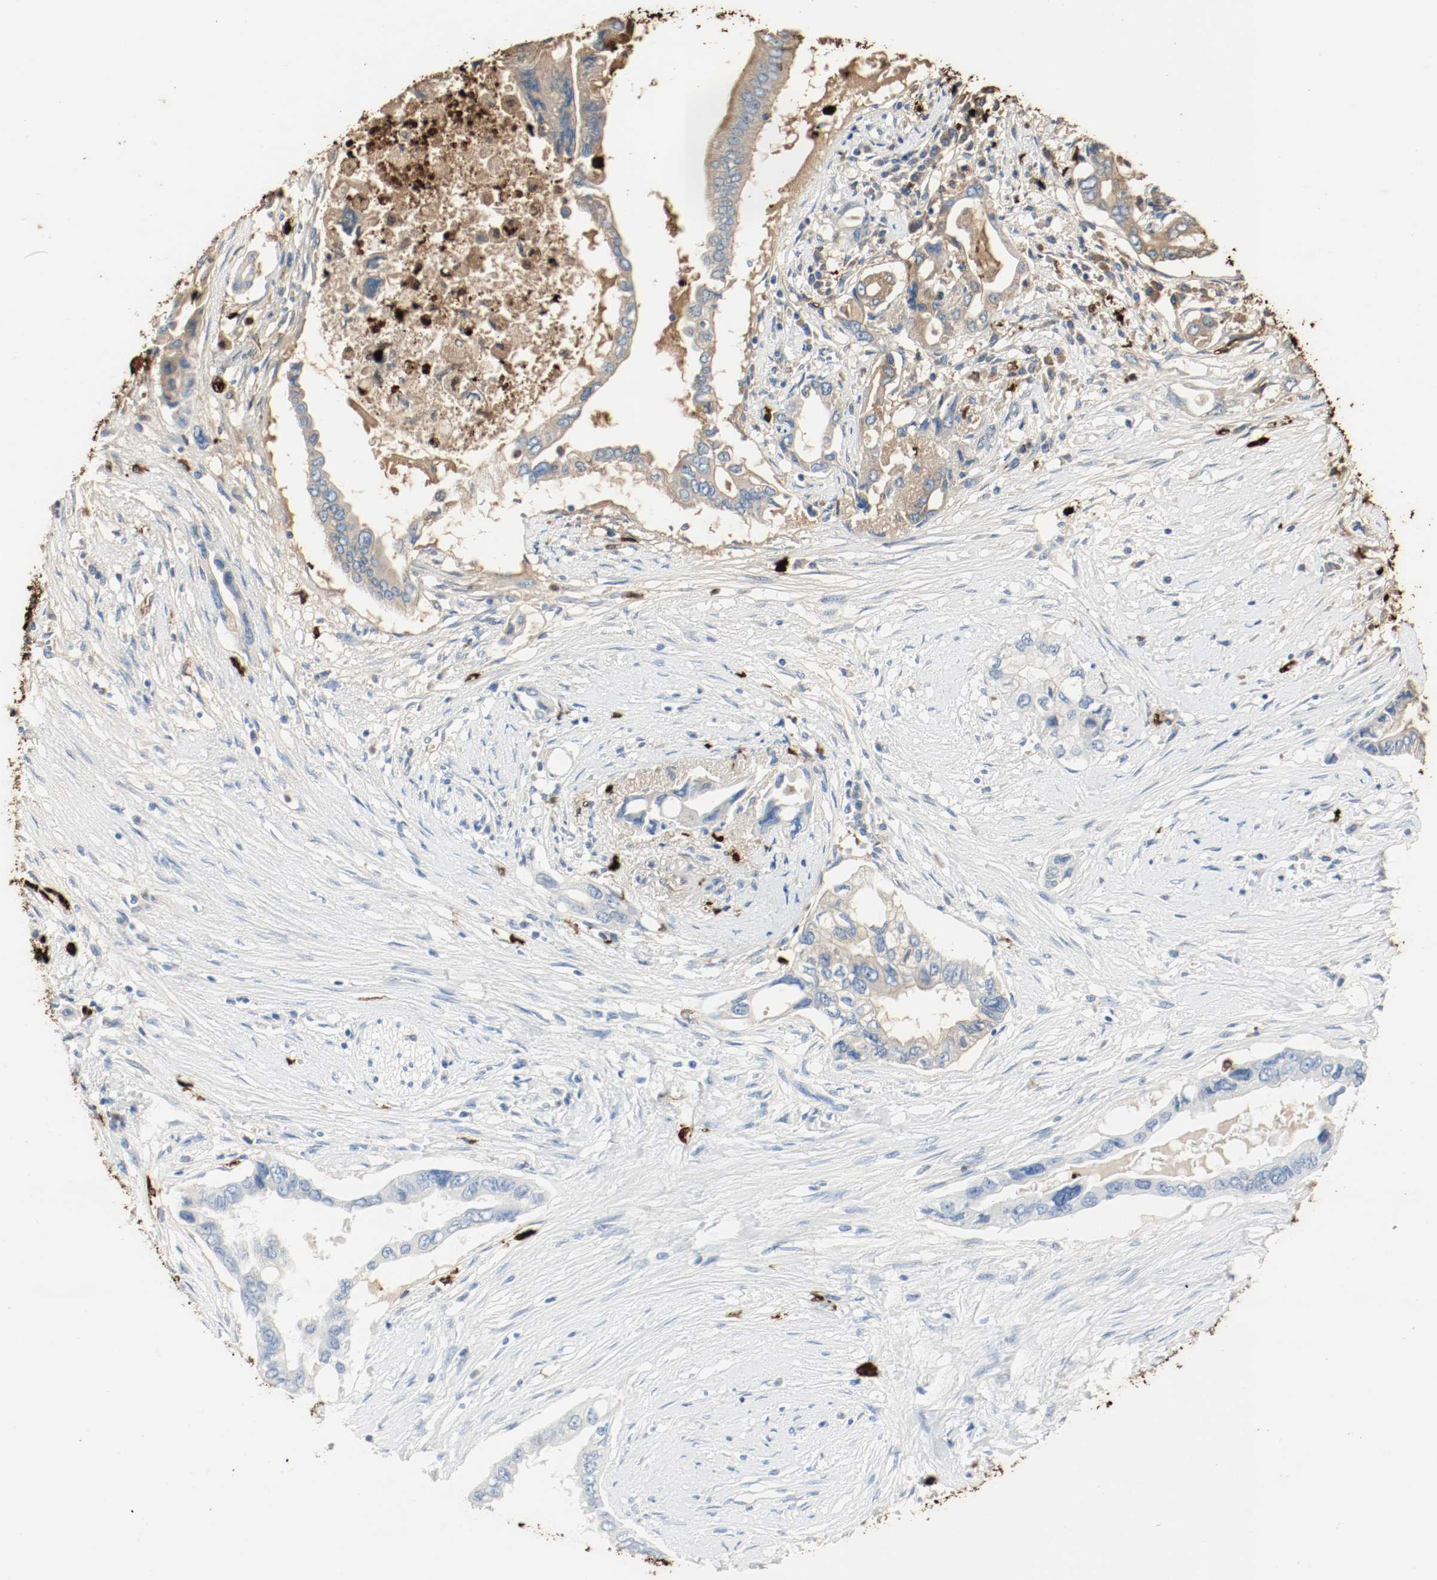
{"staining": {"intensity": "moderate", "quantity": "25%-75%", "location": "cytoplasmic/membranous"}, "tissue": "pancreatic cancer", "cell_type": "Tumor cells", "image_type": "cancer", "snomed": [{"axis": "morphology", "description": "Adenocarcinoma, NOS"}, {"axis": "topography", "description": "Pancreas"}], "caption": "Pancreatic adenocarcinoma stained for a protein reveals moderate cytoplasmic/membranous positivity in tumor cells.", "gene": "S100A9", "patient": {"sex": "female", "age": 57}}